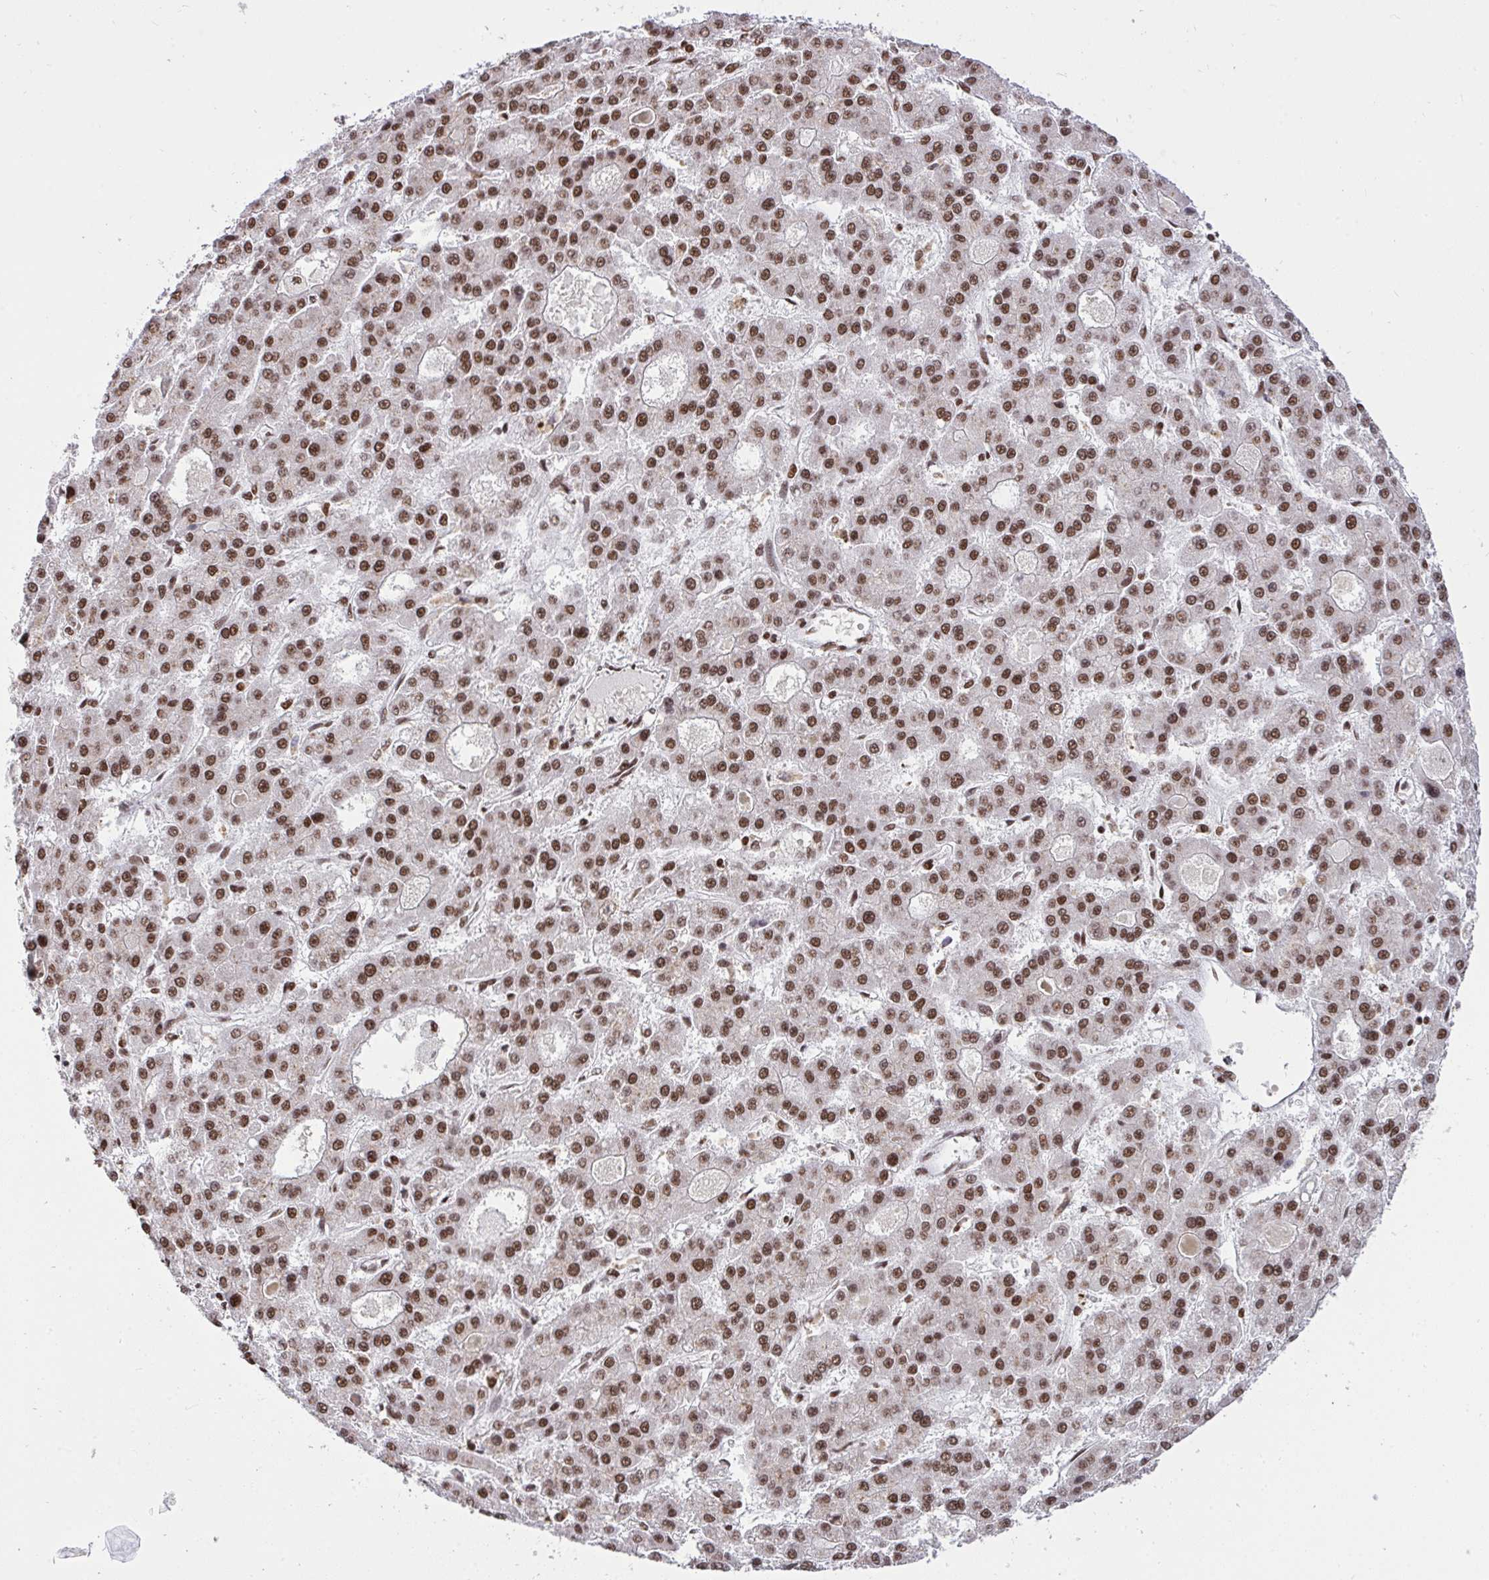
{"staining": {"intensity": "moderate", "quantity": ">75%", "location": "nuclear"}, "tissue": "liver cancer", "cell_type": "Tumor cells", "image_type": "cancer", "snomed": [{"axis": "morphology", "description": "Carcinoma, Hepatocellular, NOS"}, {"axis": "topography", "description": "Liver"}], "caption": "Protein staining by IHC displays moderate nuclear staining in about >75% of tumor cells in hepatocellular carcinoma (liver). Using DAB (brown) and hematoxylin (blue) stains, captured at high magnification using brightfield microscopy.", "gene": "HNRNPL", "patient": {"sex": "male", "age": 70}}